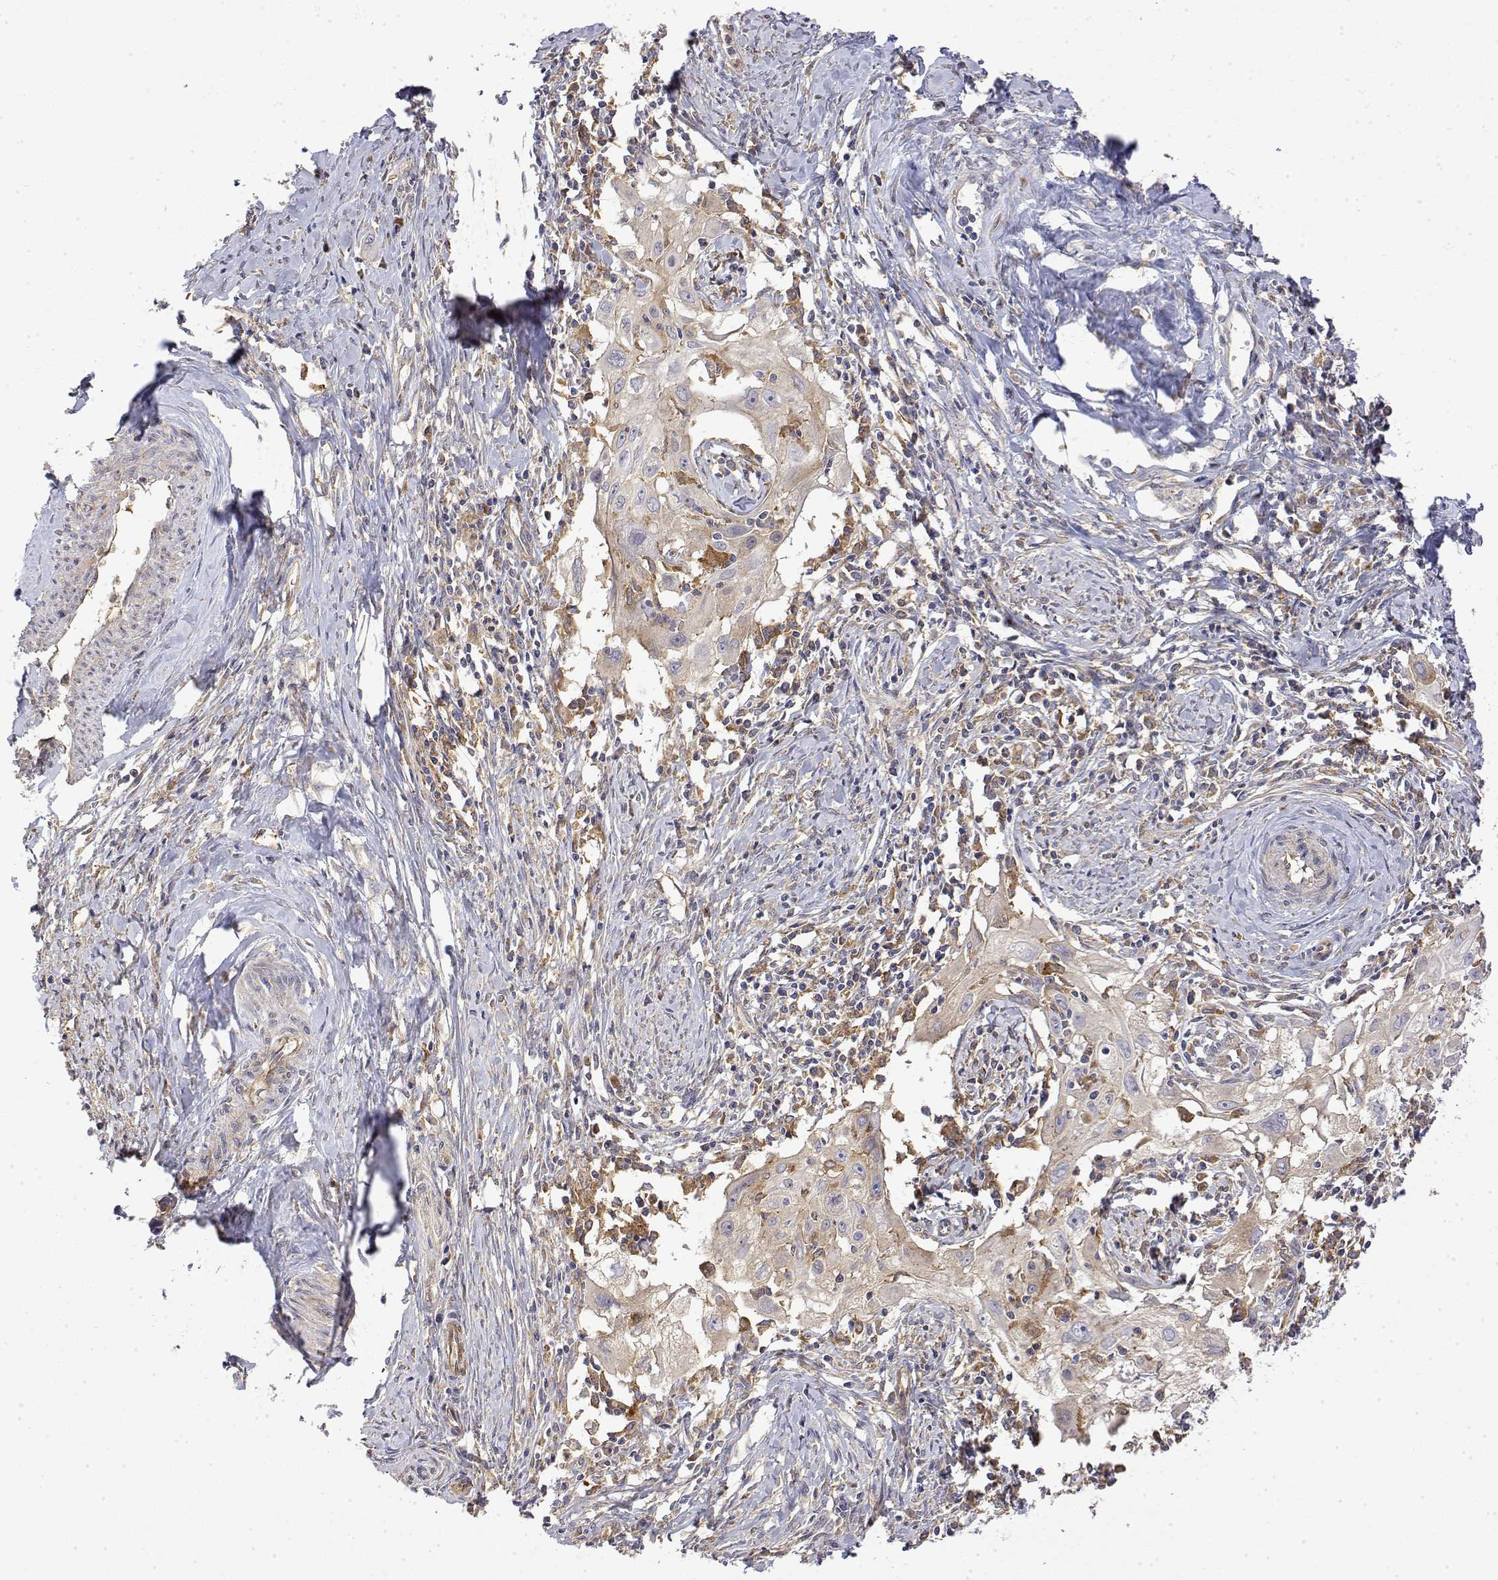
{"staining": {"intensity": "weak", "quantity": "<25%", "location": "cytoplasmic/membranous"}, "tissue": "cervical cancer", "cell_type": "Tumor cells", "image_type": "cancer", "snomed": [{"axis": "morphology", "description": "Squamous cell carcinoma, NOS"}, {"axis": "topography", "description": "Cervix"}], "caption": "A histopathology image of human cervical cancer (squamous cell carcinoma) is negative for staining in tumor cells.", "gene": "PACSIN2", "patient": {"sex": "female", "age": 30}}